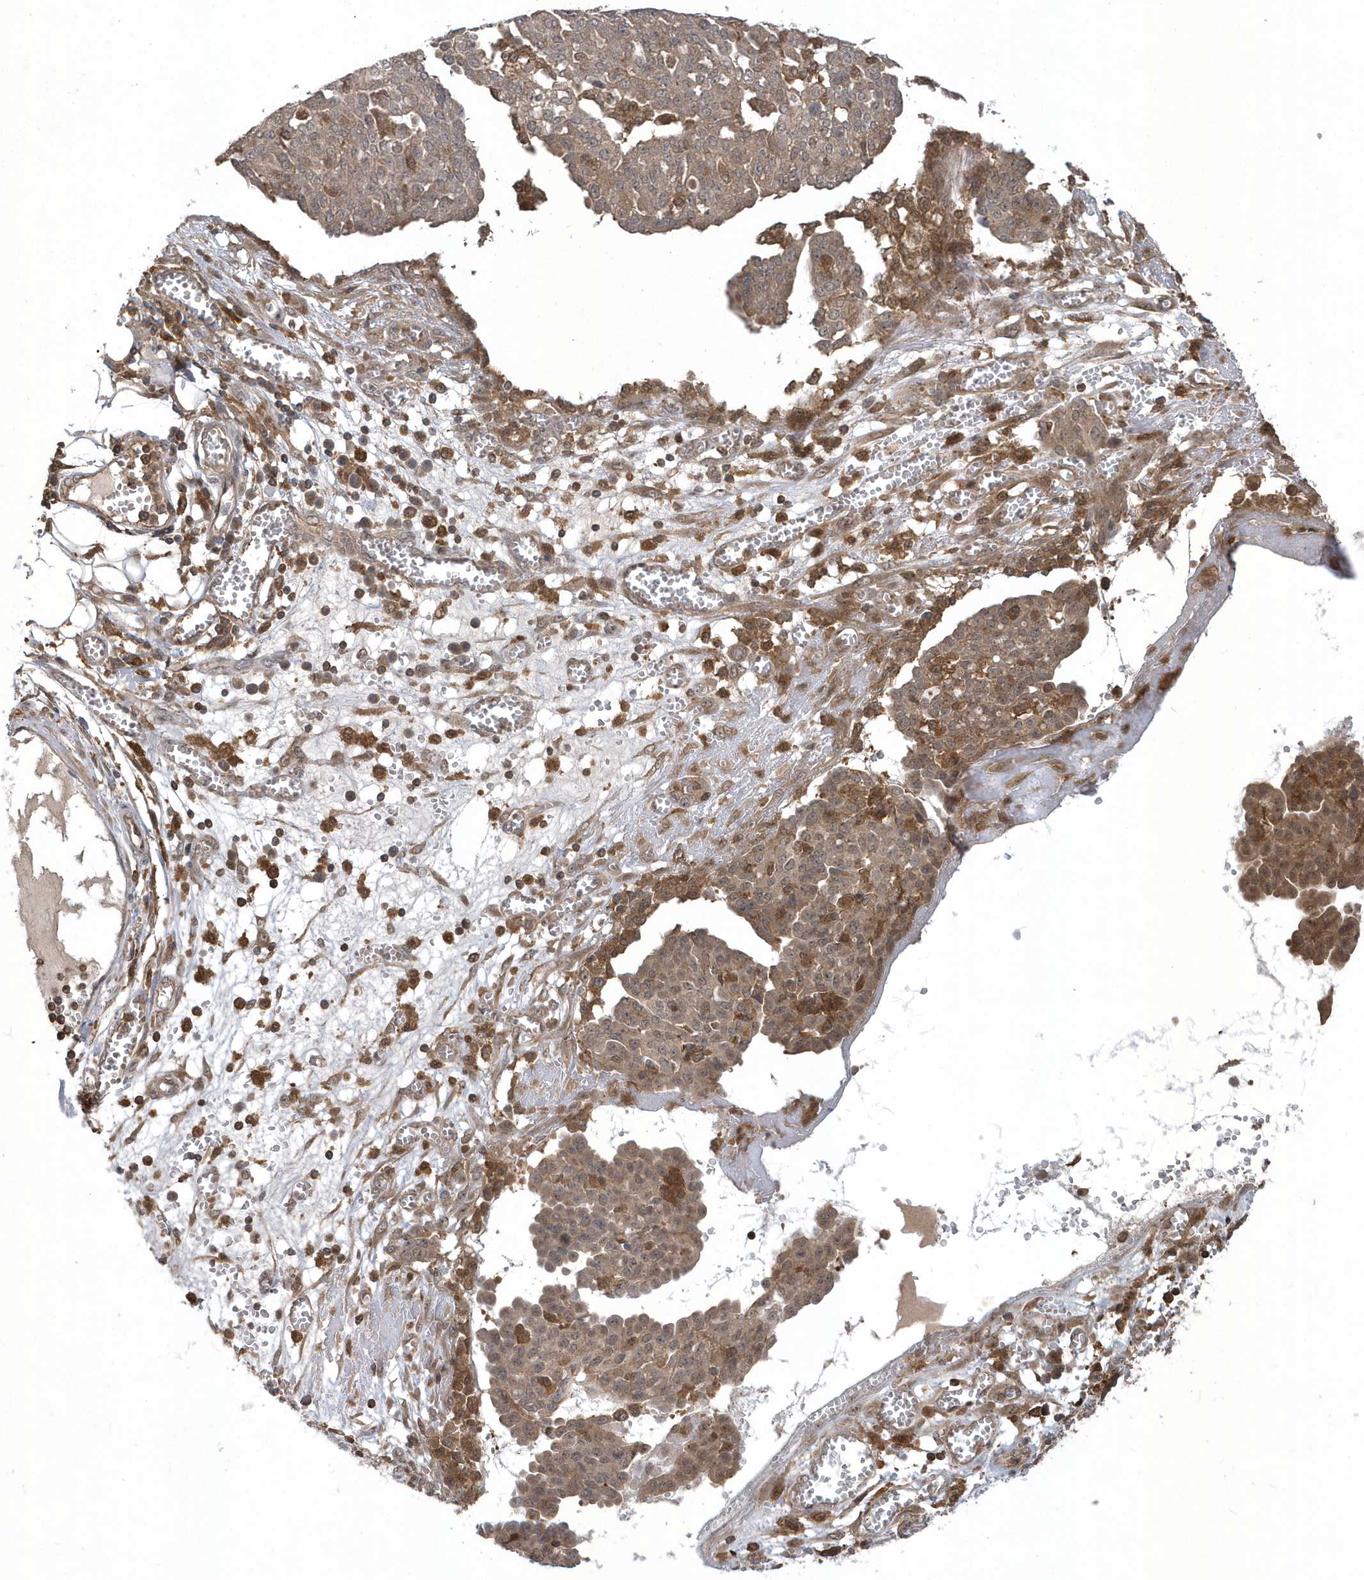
{"staining": {"intensity": "moderate", "quantity": "25%-75%", "location": "cytoplasmic/membranous"}, "tissue": "ovarian cancer", "cell_type": "Tumor cells", "image_type": "cancer", "snomed": [{"axis": "morphology", "description": "Cystadenocarcinoma, serous, NOS"}, {"axis": "topography", "description": "Soft tissue"}, {"axis": "topography", "description": "Ovary"}], "caption": "Tumor cells exhibit medium levels of moderate cytoplasmic/membranous staining in approximately 25%-75% of cells in human serous cystadenocarcinoma (ovarian).", "gene": "LACC1", "patient": {"sex": "female", "age": 57}}